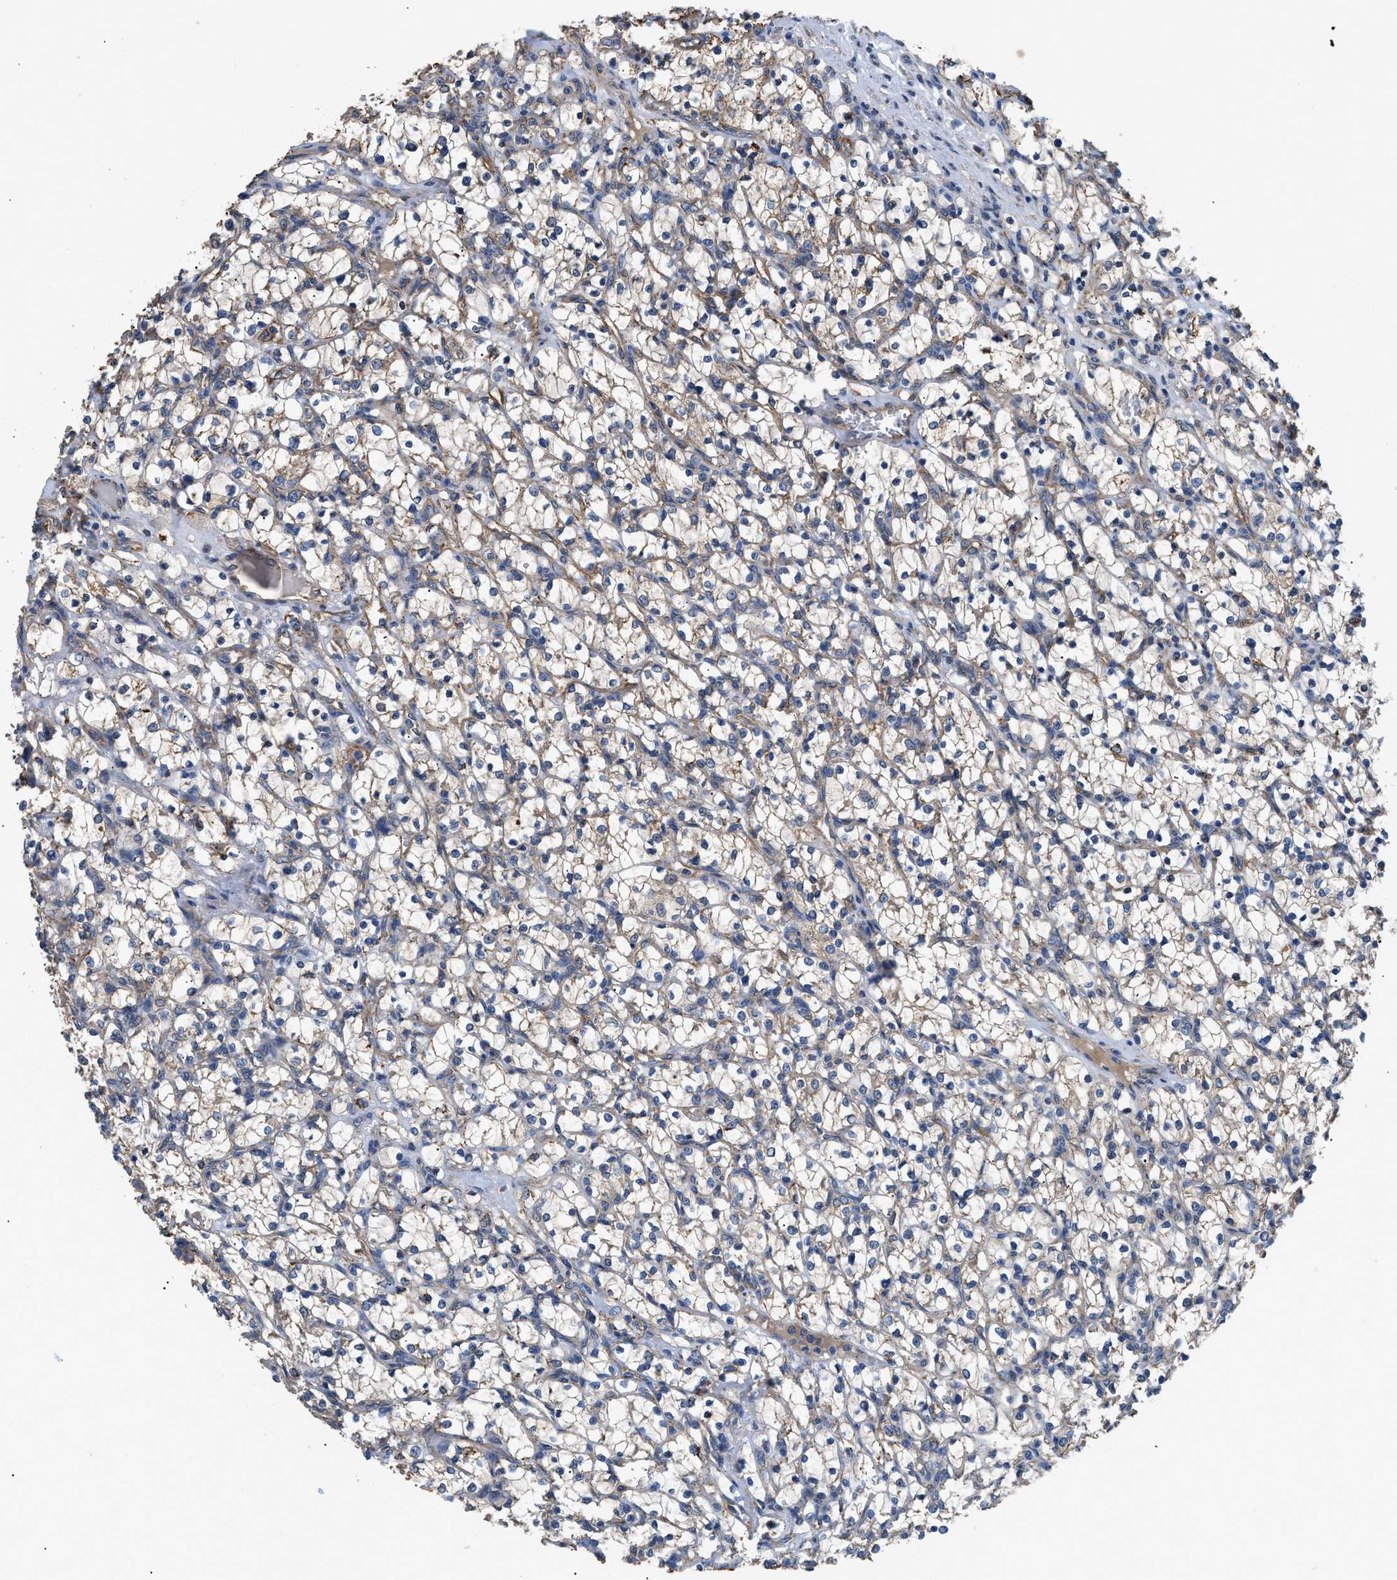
{"staining": {"intensity": "weak", "quantity": "25%-75%", "location": "cytoplasmic/membranous"}, "tissue": "renal cancer", "cell_type": "Tumor cells", "image_type": "cancer", "snomed": [{"axis": "morphology", "description": "Adenocarcinoma, NOS"}, {"axis": "topography", "description": "Kidney"}], "caption": "The photomicrograph exhibits staining of renal cancer, revealing weak cytoplasmic/membranous protein positivity (brown color) within tumor cells.", "gene": "CDK15", "patient": {"sex": "female", "age": 69}}